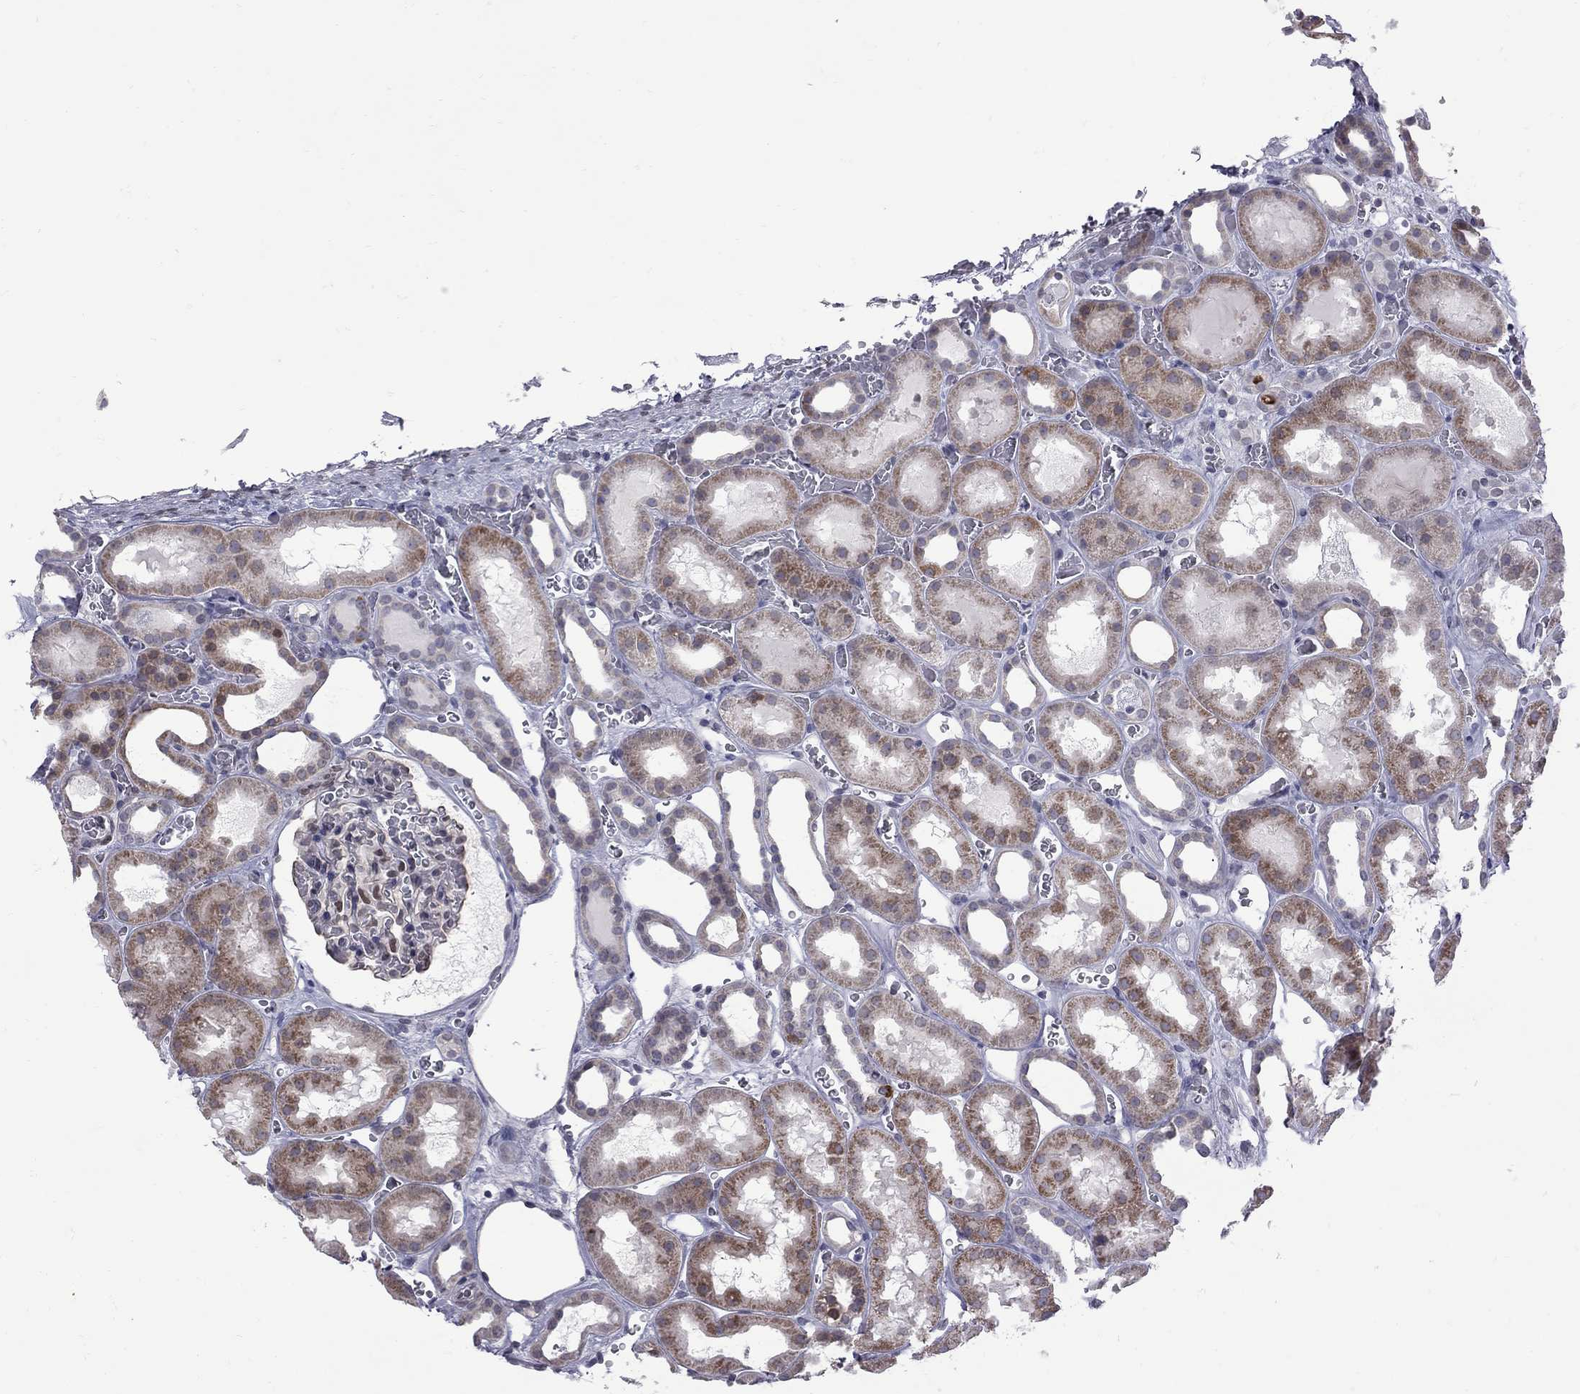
{"staining": {"intensity": "negative", "quantity": "none", "location": "none"}, "tissue": "kidney", "cell_type": "Cells in glomeruli", "image_type": "normal", "snomed": [{"axis": "morphology", "description": "Normal tissue, NOS"}, {"axis": "topography", "description": "Kidney"}], "caption": "A high-resolution image shows immunohistochemistry (IHC) staining of unremarkable kidney, which shows no significant staining in cells in glomeruli. The staining was performed using DAB (3,3'-diaminobenzidine) to visualize the protein expression in brown, while the nuclei were stained in blue with hematoxylin (Magnification: 20x).", "gene": "CLTCL1", "patient": {"sex": "female", "age": 41}}